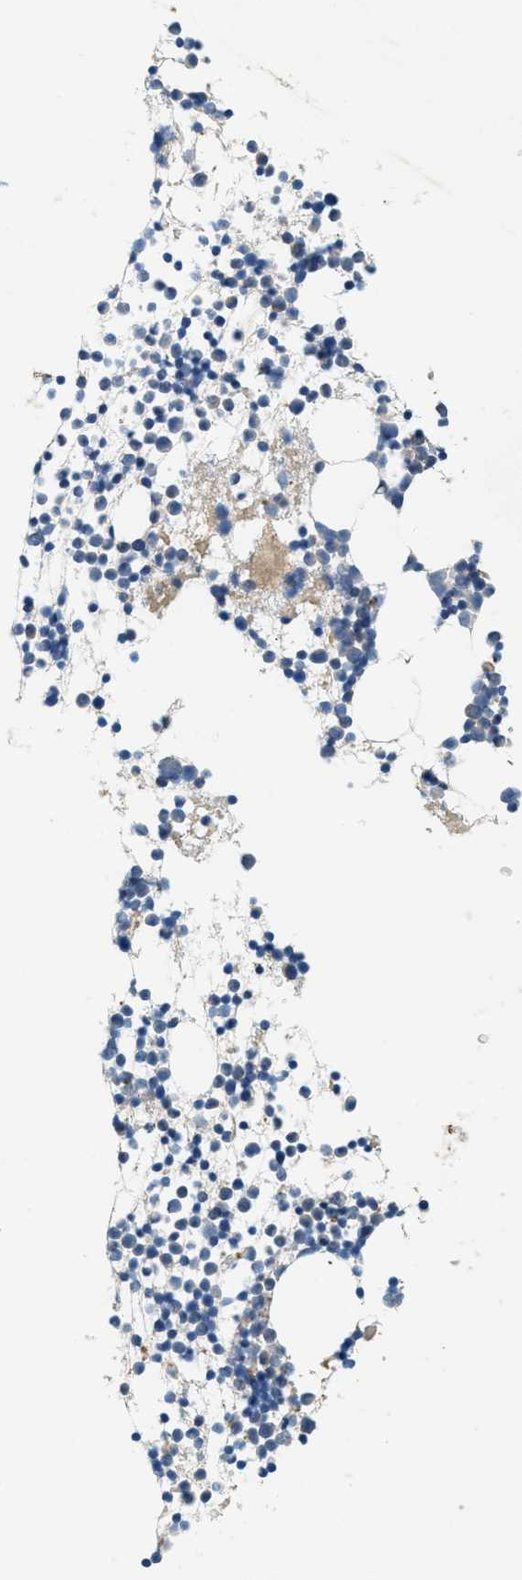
{"staining": {"intensity": "weak", "quantity": "<25%", "location": "cytoplasmic/membranous"}, "tissue": "bone marrow", "cell_type": "Hematopoietic cells", "image_type": "normal", "snomed": [{"axis": "morphology", "description": "Normal tissue, NOS"}, {"axis": "morphology", "description": "Inflammation, NOS"}, {"axis": "topography", "description": "Bone marrow"}], "caption": "DAB (3,3'-diaminobenzidine) immunohistochemical staining of normal human bone marrow shows no significant staining in hematopoietic cells.", "gene": "SIGMAR1", "patient": {"sex": "female", "age": 29}}